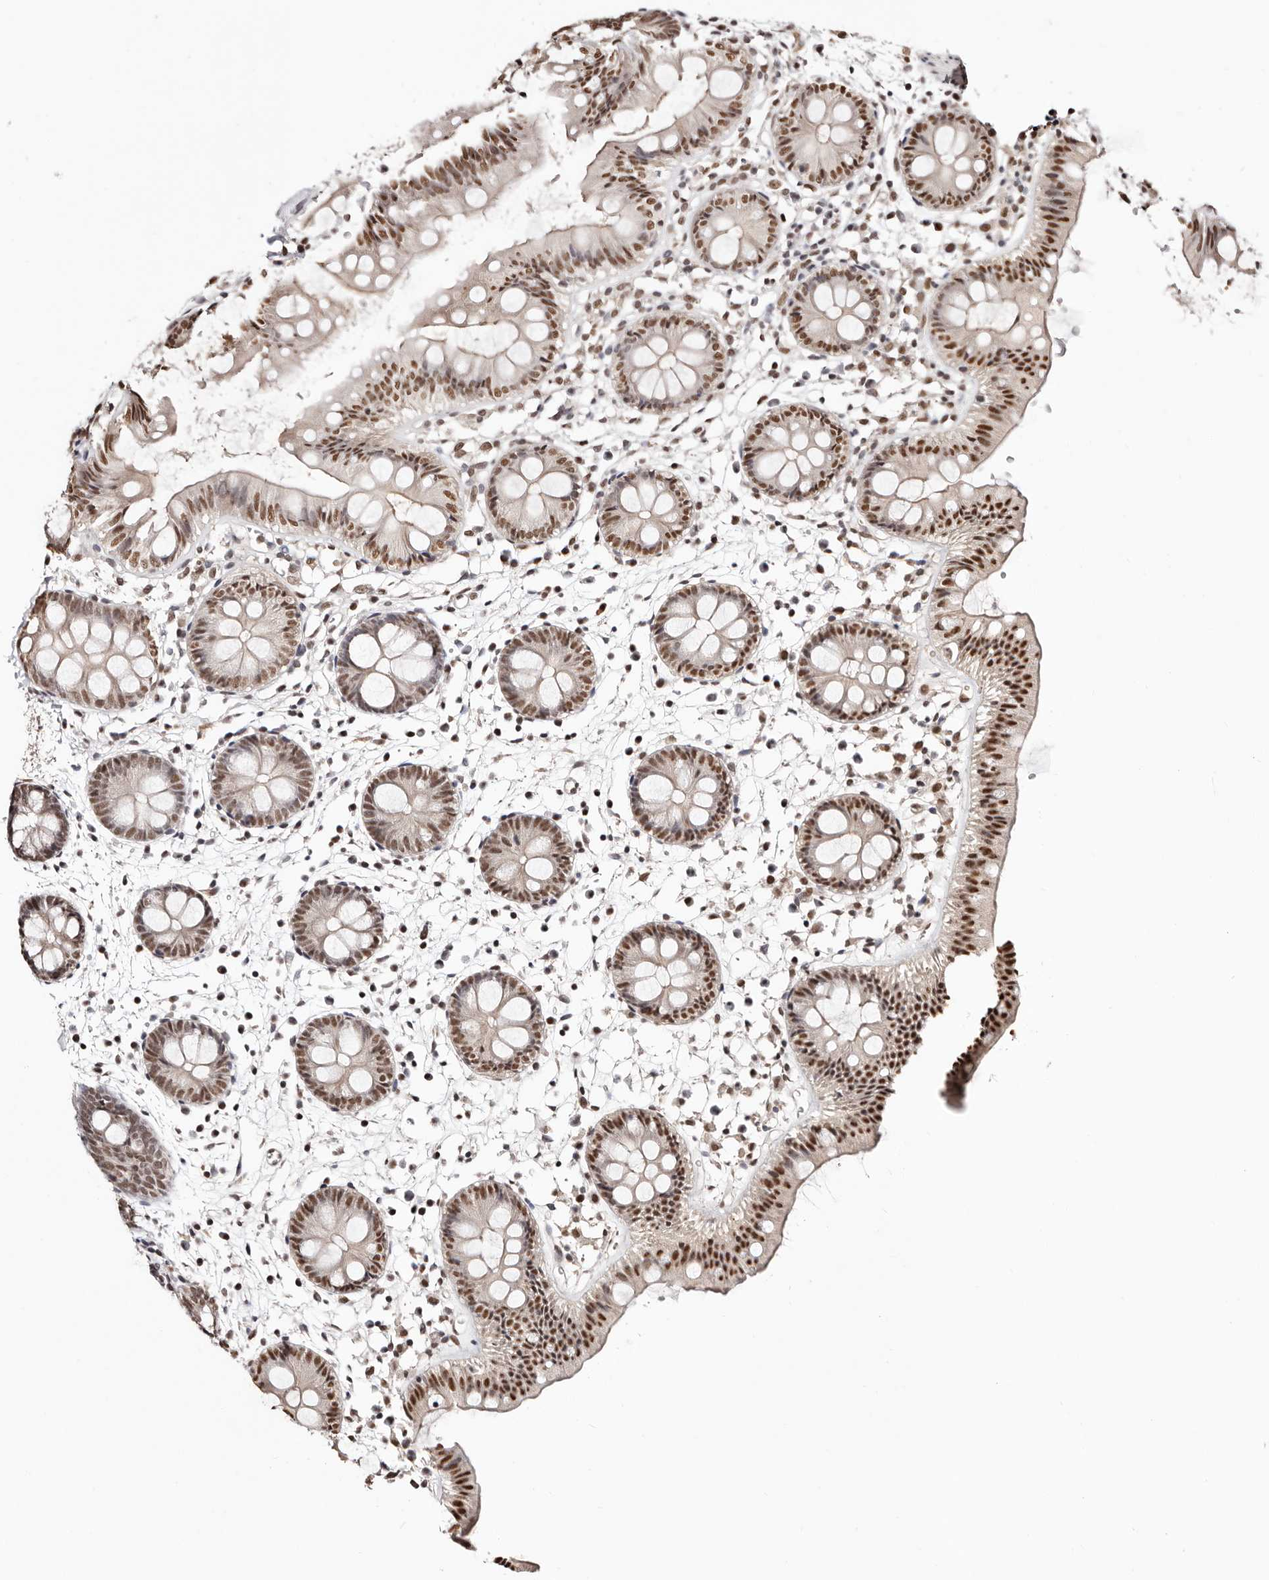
{"staining": {"intensity": "moderate", "quantity": ">75%", "location": "nuclear"}, "tissue": "colon", "cell_type": "Endothelial cells", "image_type": "normal", "snomed": [{"axis": "morphology", "description": "Normal tissue, NOS"}, {"axis": "topography", "description": "Colon"}], "caption": "Immunohistochemistry photomicrograph of unremarkable colon: colon stained using IHC reveals medium levels of moderate protein expression localized specifically in the nuclear of endothelial cells, appearing as a nuclear brown color.", "gene": "BICRAL", "patient": {"sex": "male", "age": 56}}